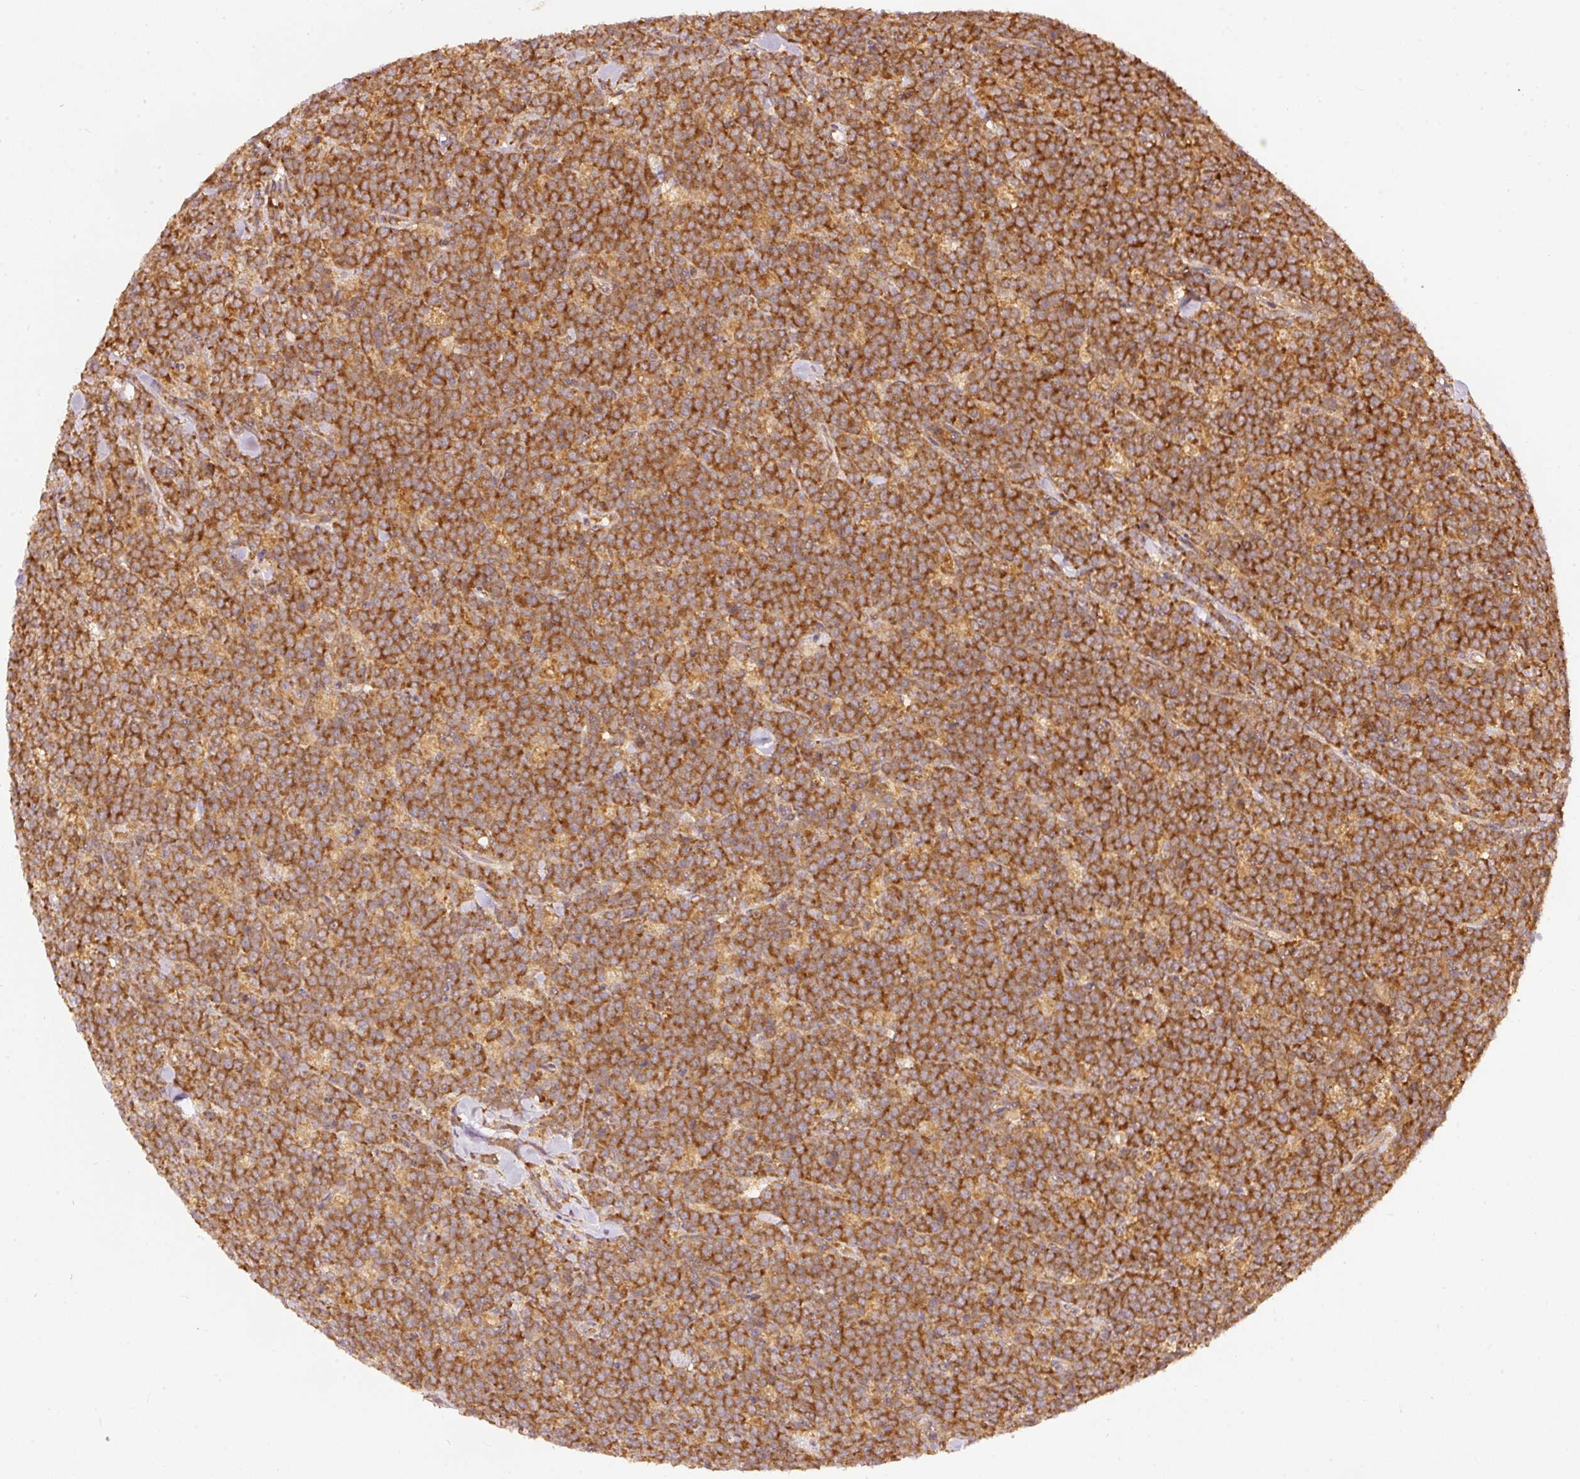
{"staining": {"intensity": "strong", "quantity": ">75%", "location": "cytoplasmic/membranous"}, "tissue": "lymphoma", "cell_type": "Tumor cells", "image_type": "cancer", "snomed": [{"axis": "morphology", "description": "Malignant lymphoma, non-Hodgkin's type, High grade"}, {"axis": "topography", "description": "Small intestine"}], "caption": "High-grade malignant lymphoma, non-Hodgkin's type was stained to show a protein in brown. There is high levels of strong cytoplasmic/membranous expression in approximately >75% of tumor cells.", "gene": "EIF3B", "patient": {"sex": "male", "age": 8}}